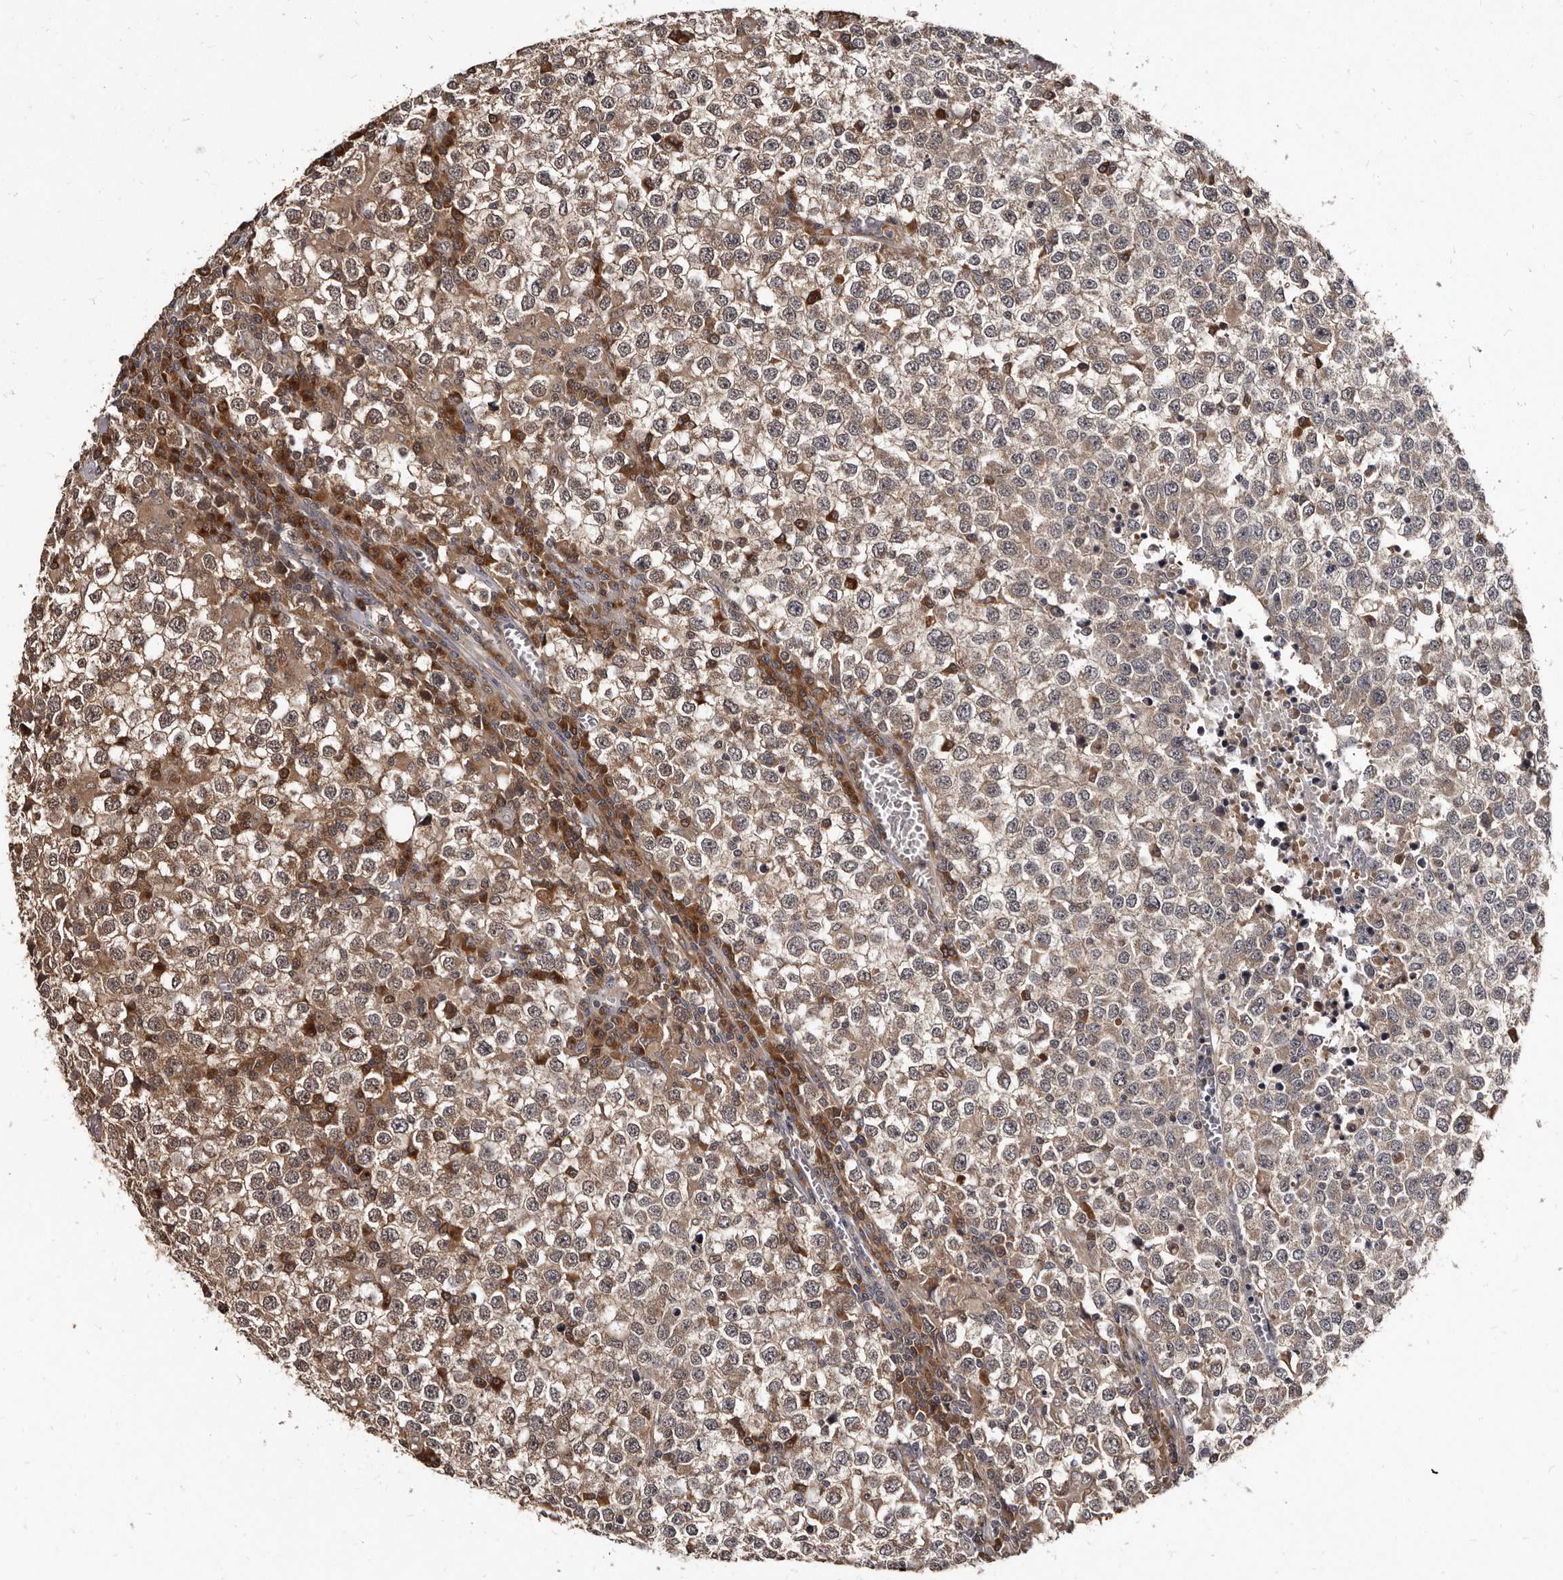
{"staining": {"intensity": "moderate", "quantity": ">75%", "location": "cytoplasmic/membranous"}, "tissue": "testis cancer", "cell_type": "Tumor cells", "image_type": "cancer", "snomed": [{"axis": "morphology", "description": "Seminoma, NOS"}, {"axis": "topography", "description": "Testis"}], "caption": "This image shows testis cancer (seminoma) stained with immunohistochemistry to label a protein in brown. The cytoplasmic/membranous of tumor cells show moderate positivity for the protein. Nuclei are counter-stained blue.", "gene": "PMVK", "patient": {"sex": "male", "age": 65}}